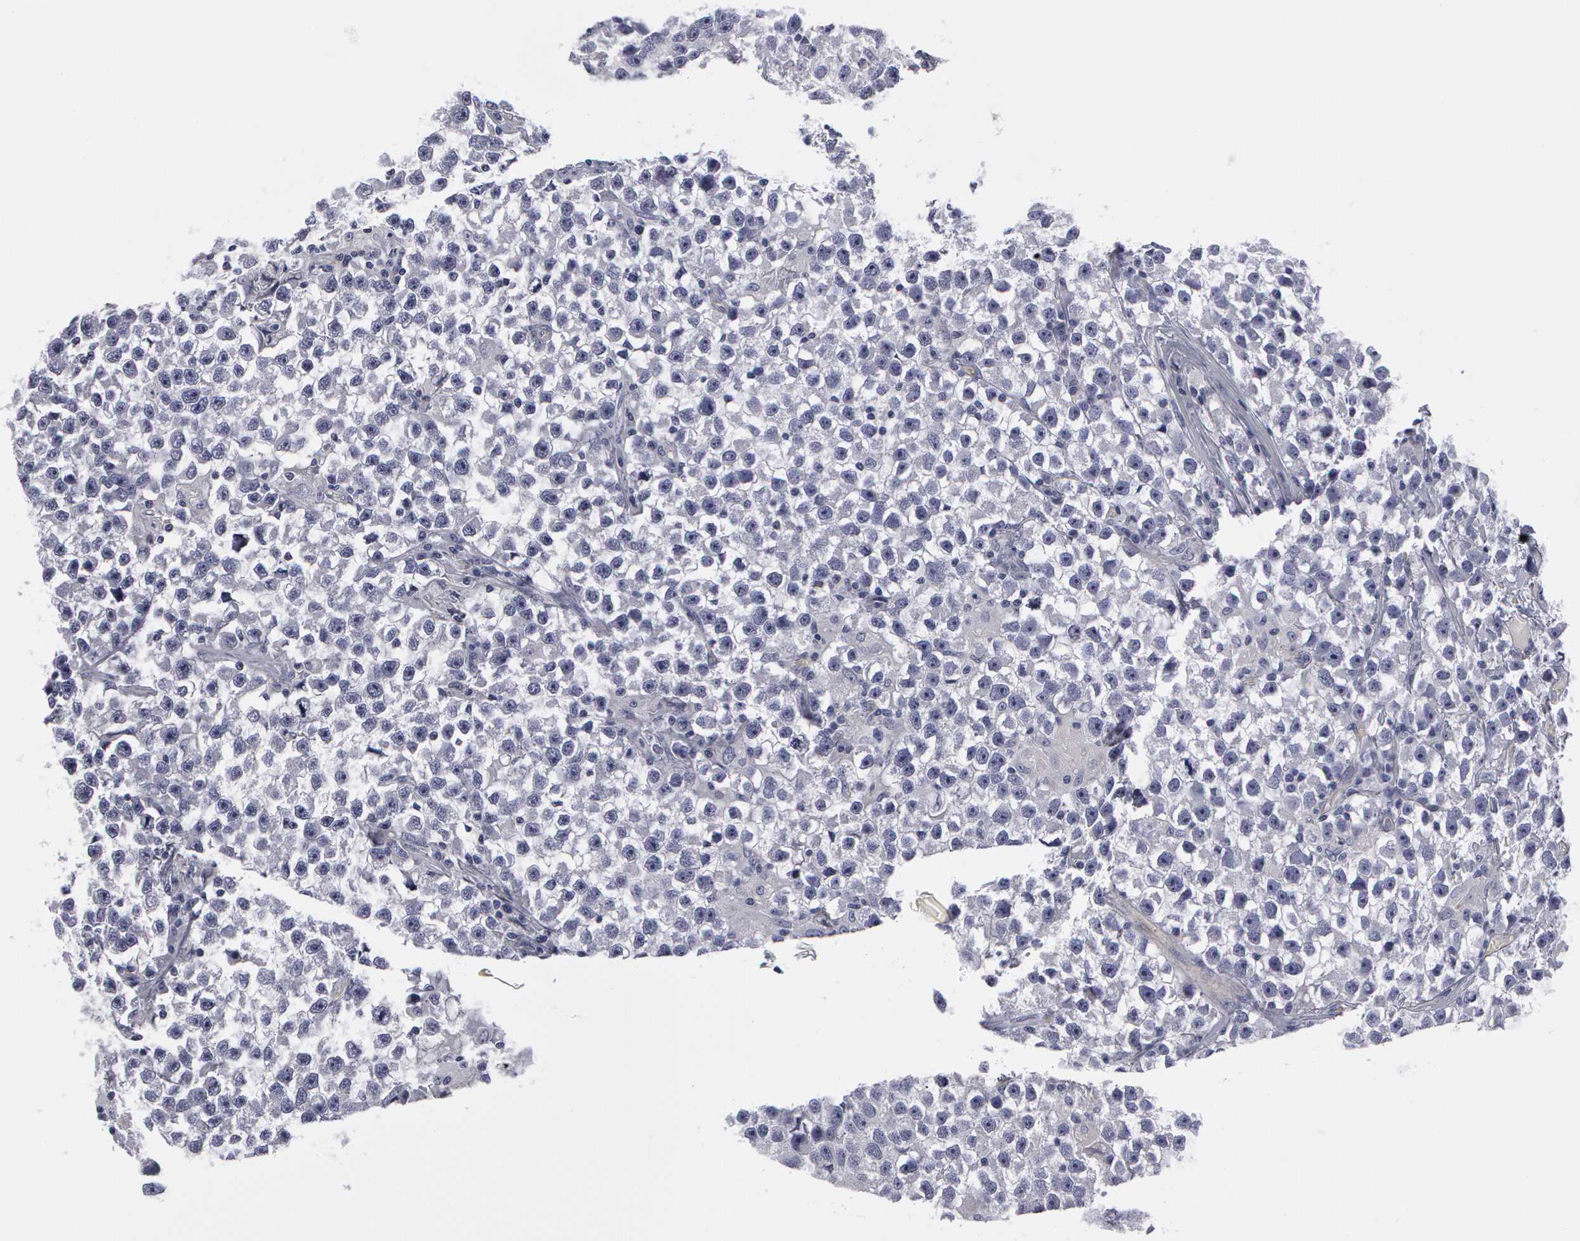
{"staining": {"intensity": "negative", "quantity": "none", "location": "none"}, "tissue": "testis cancer", "cell_type": "Tumor cells", "image_type": "cancer", "snomed": [{"axis": "morphology", "description": "Seminoma, NOS"}, {"axis": "topography", "description": "Testis"}], "caption": "Testis cancer (seminoma) was stained to show a protein in brown. There is no significant expression in tumor cells.", "gene": "SMC1B", "patient": {"sex": "male", "age": 33}}